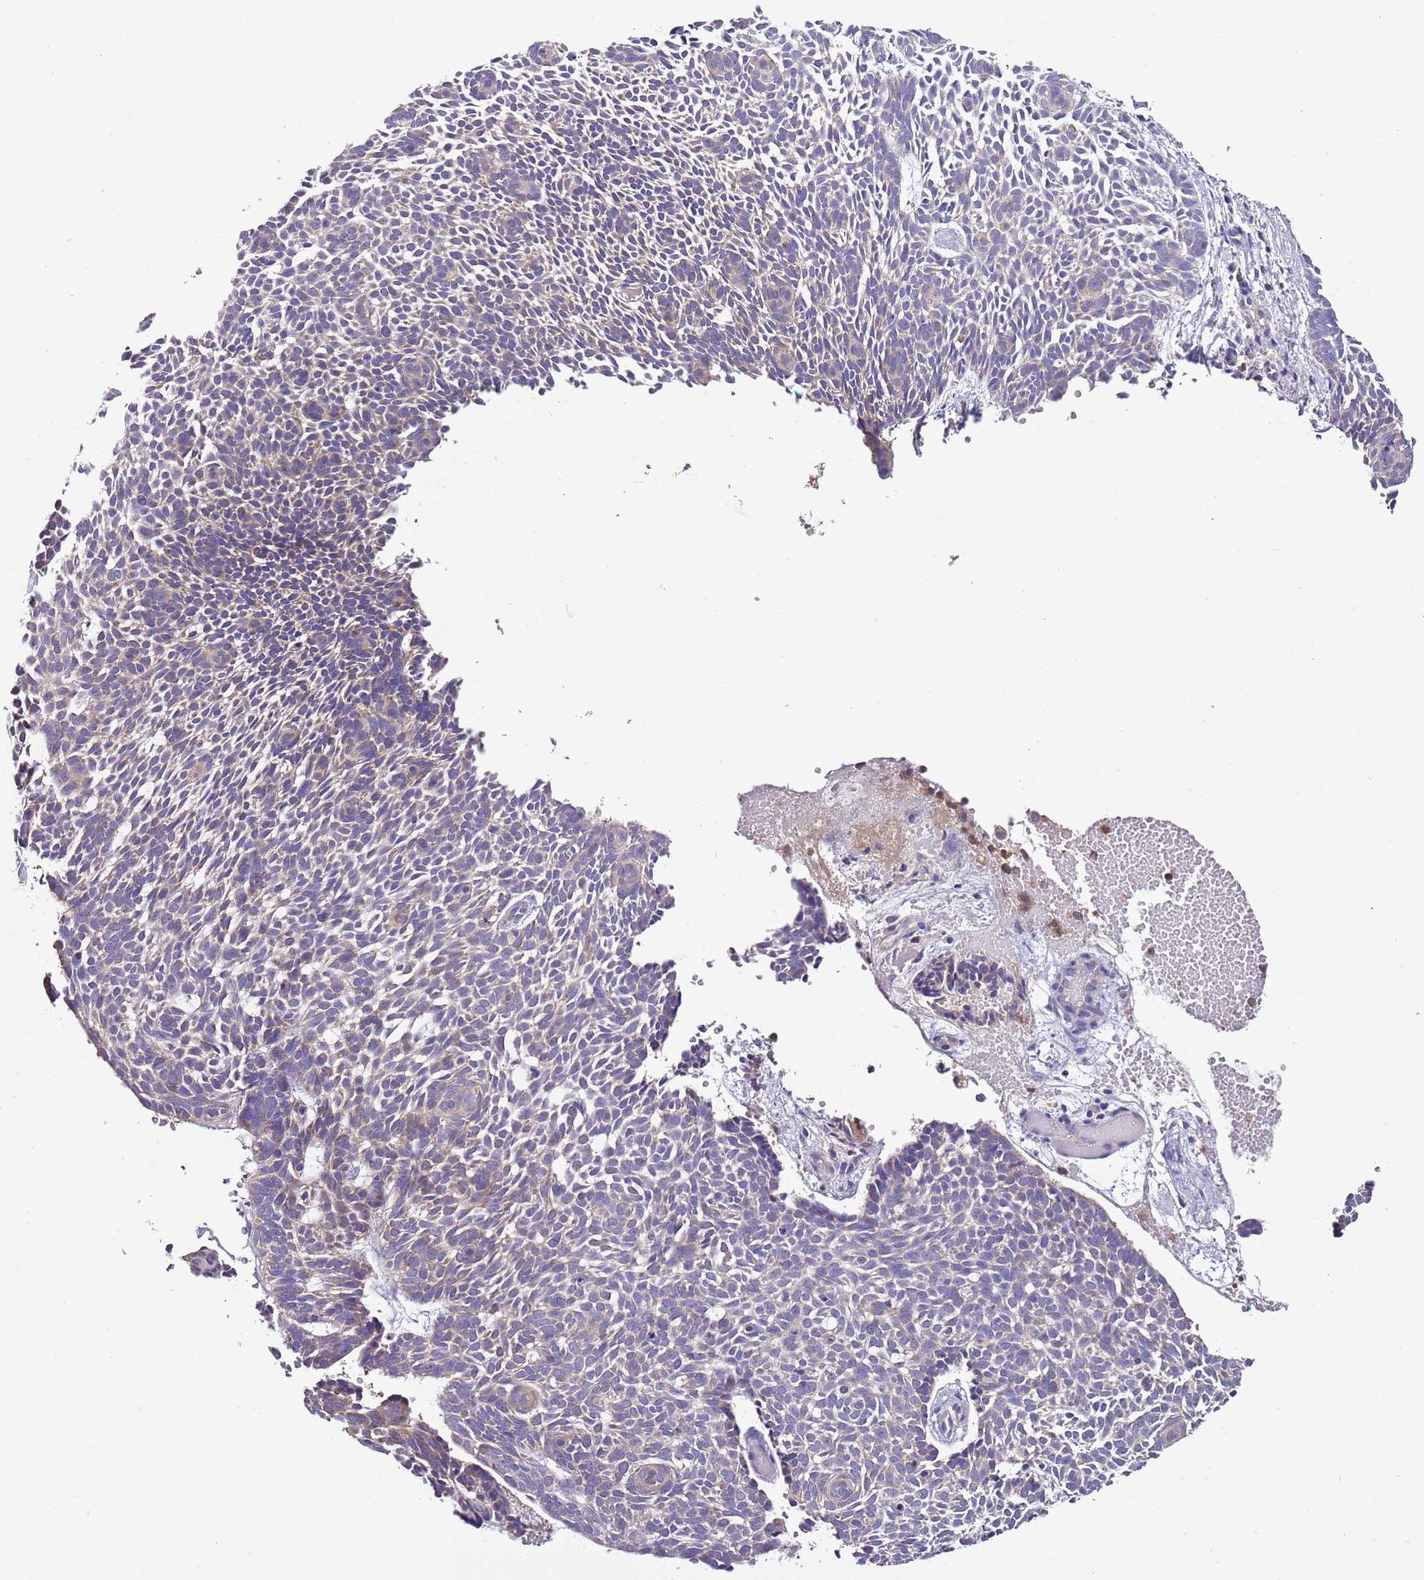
{"staining": {"intensity": "negative", "quantity": "none", "location": "none"}, "tissue": "skin cancer", "cell_type": "Tumor cells", "image_type": "cancer", "snomed": [{"axis": "morphology", "description": "Basal cell carcinoma"}, {"axis": "topography", "description": "Skin"}], "caption": "A micrograph of basal cell carcinoma (skin) stained for a protein shows no brown staining in tumor cells.", "gene": "IGIP", "patient": {"sex": "male", "age": 61}}